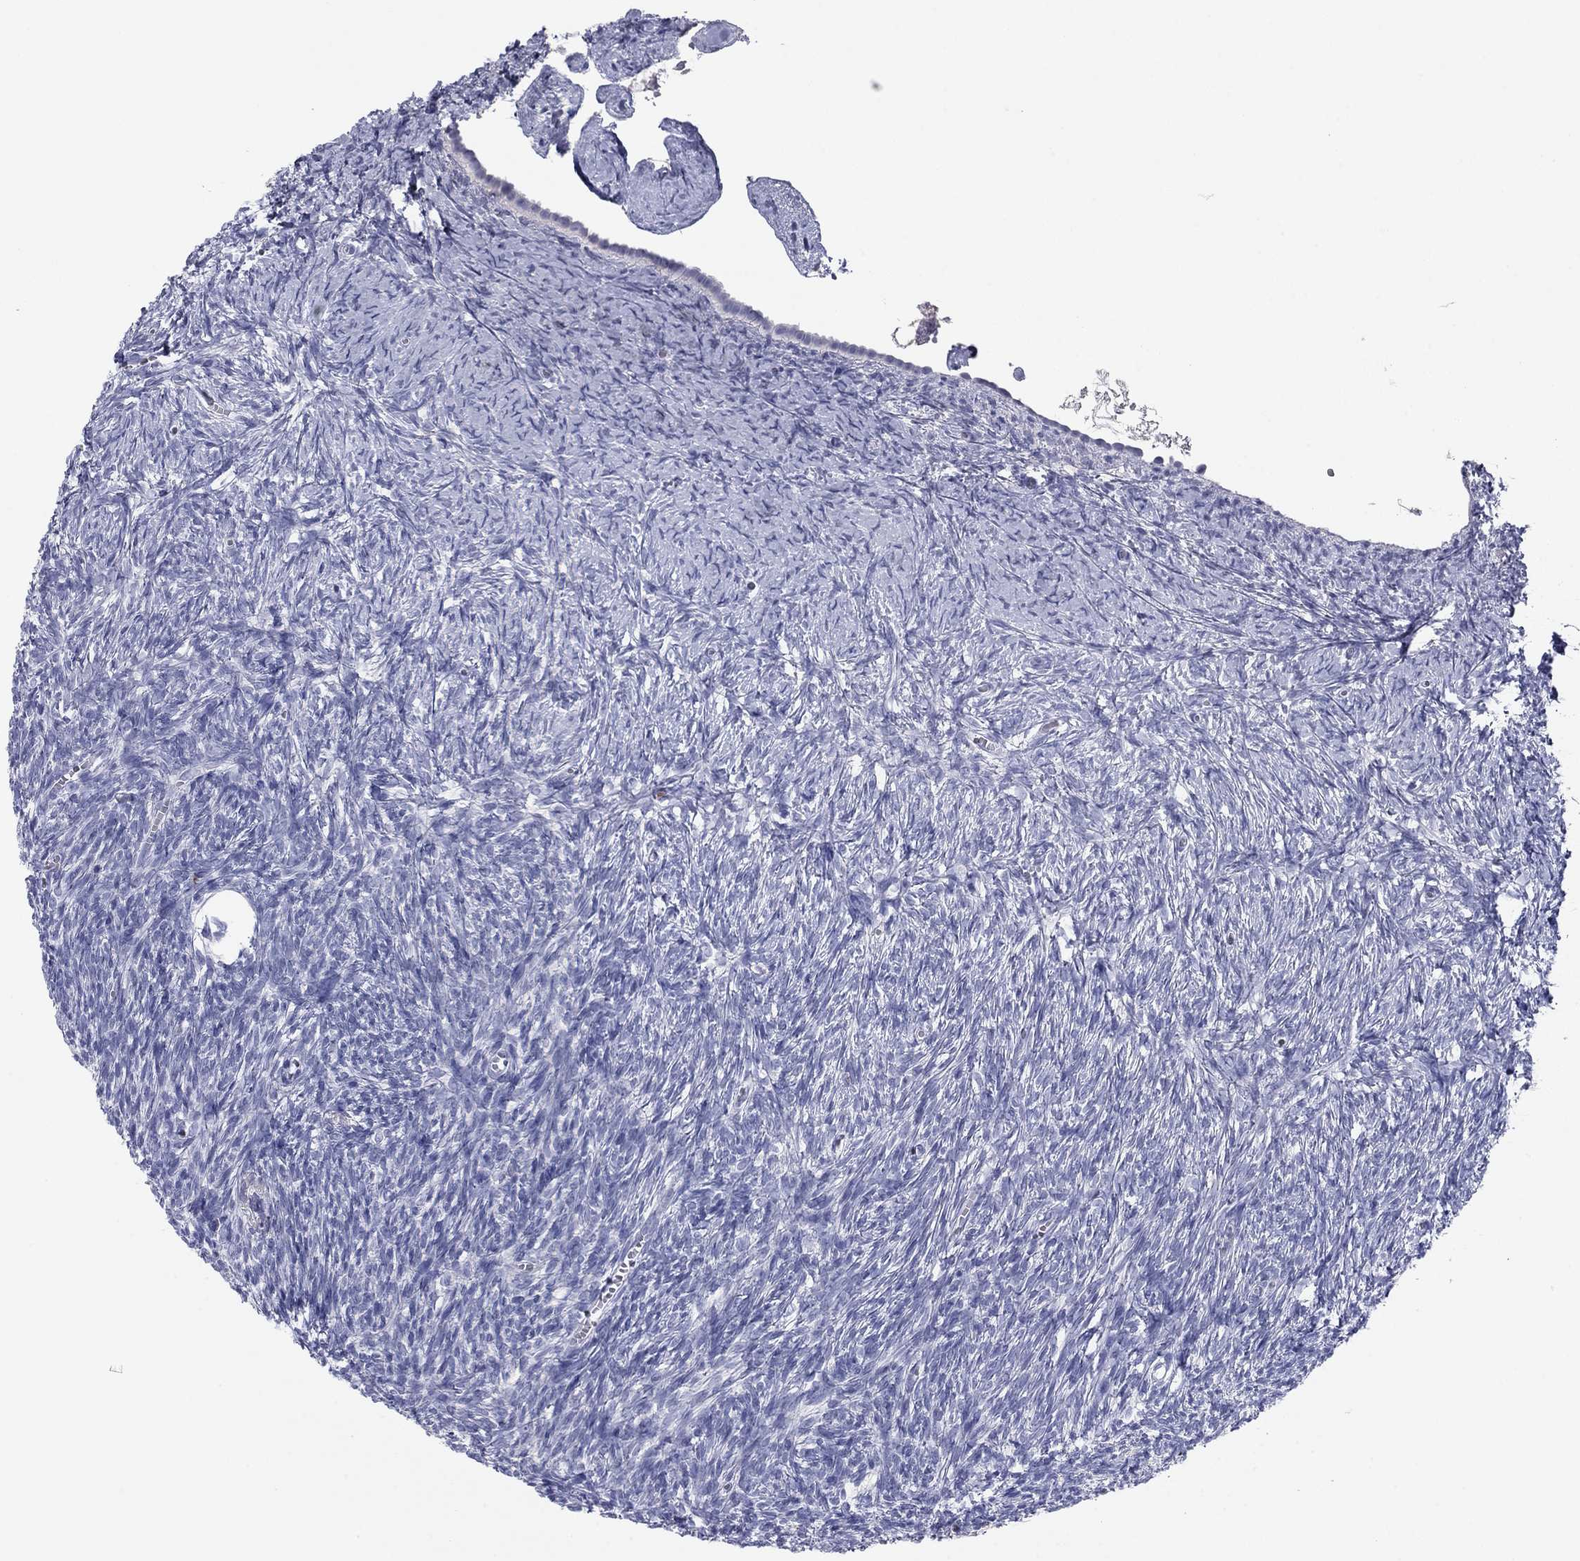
{"staining": {"intensity": "negative", "quantity": "none", "location": "none"}, "tissue": "ovary", "cell_type": "Follicle cells", "image_type": "normal", "snomed": [{"axis": "morphology", "description": "Normal tissue, NOS"}, {"axis": "topography", "description": "Ovary"}], "caption": "High power microscopy image of an immunohistochemistry photomicrograph of unremarkable ovary, revealing no significant positivity in follicle cells. (Brightfield microscopy of DAB (3,3'-diaminobenzidine) immunohistochemistry (IHC) at high magnification).", "gene": "CNTNAP4", "patient": {"sex": "female", "age": 43}}